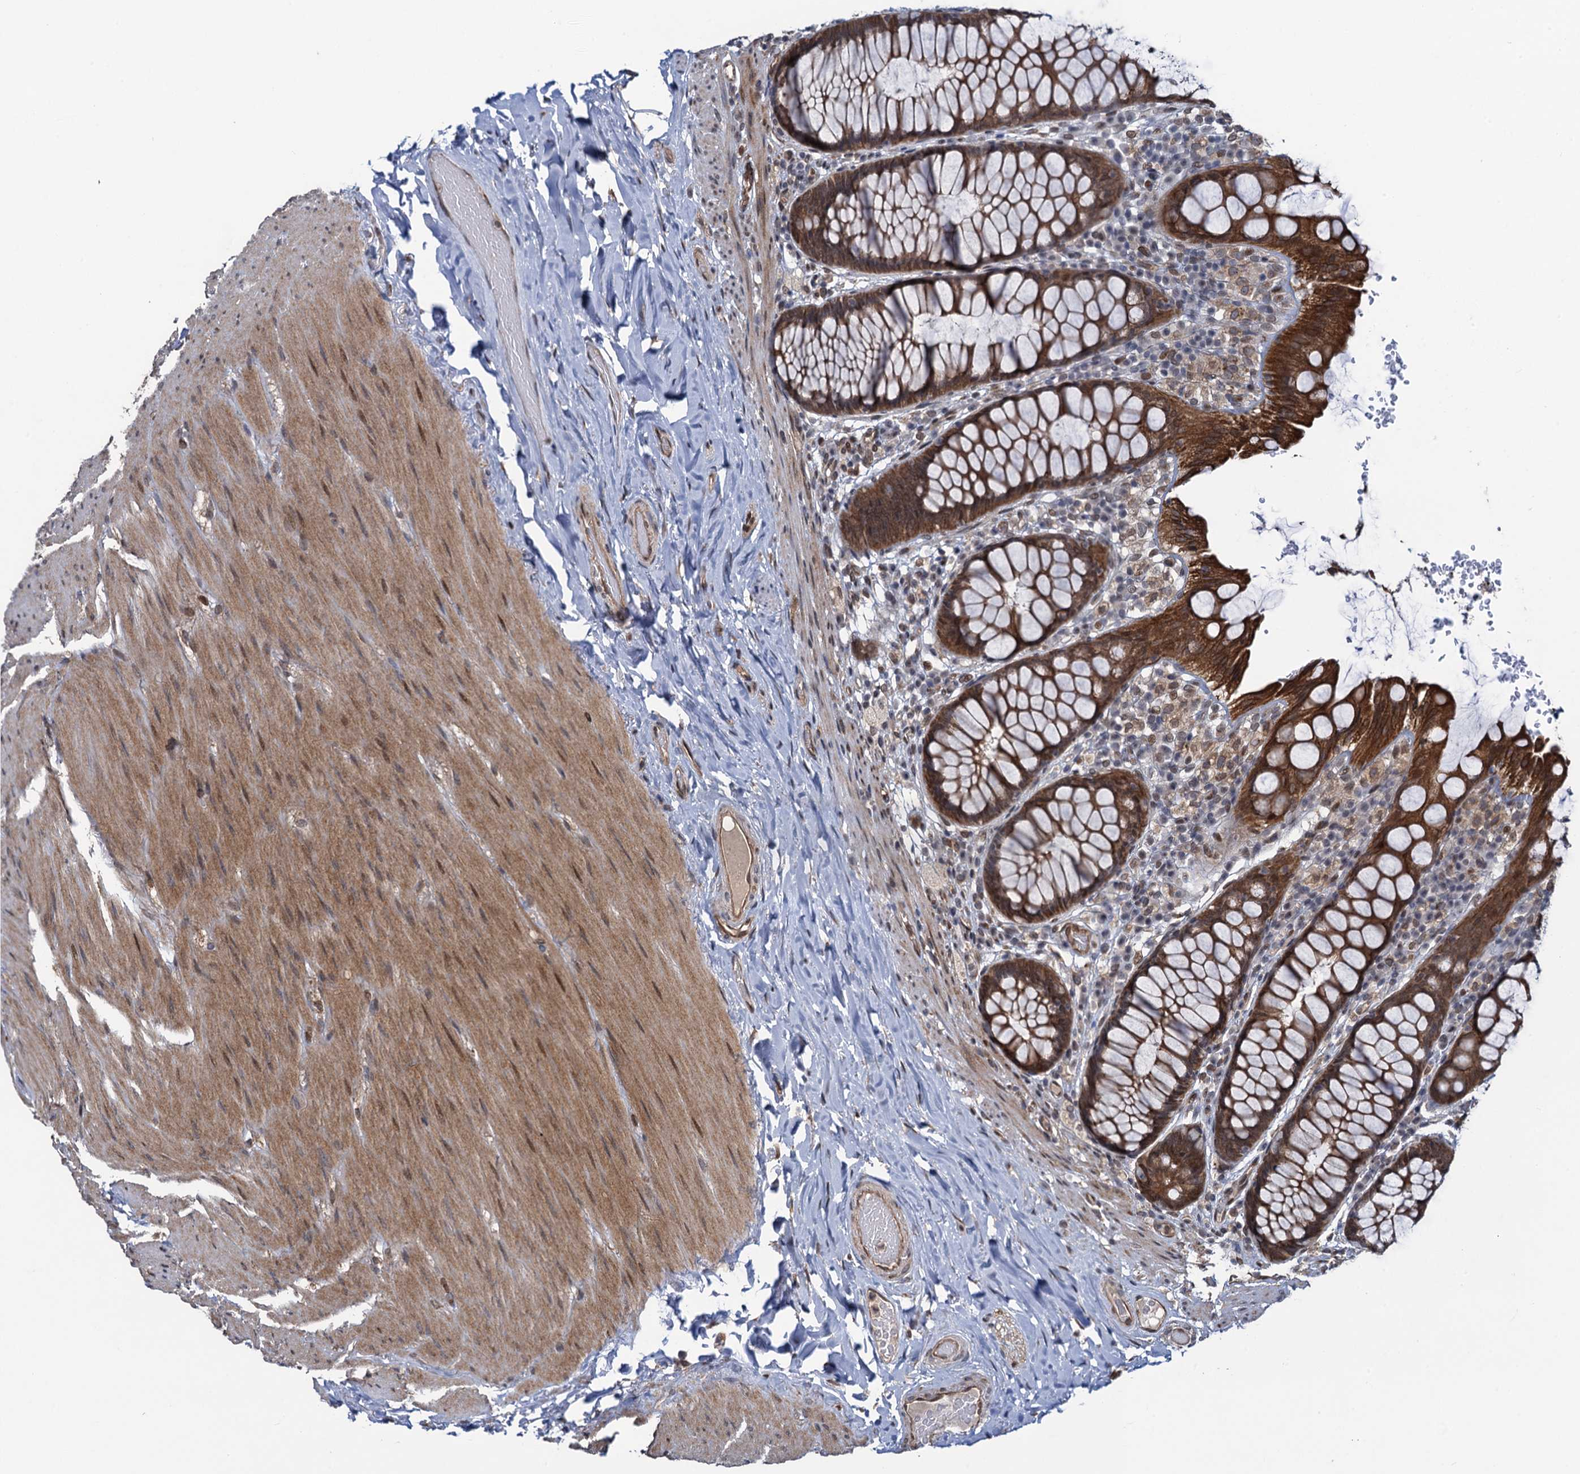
{"staining": {"intensity": "strong", "quantity": ">75%", "location": "cytoplasmic/membranous"}, "tissue": "rectum", "cell_type": "Glandular cells", "image_type": "normal", "snomed": [{"axis": "morphology", "description": "Normal tissue, NOS"}, {"axis": "topography", "description": "Rectum"}], "caption": "High-power microscopy captured an IHC photomicrograph of normal rectum, revealing strong cytoplasmic/membranous positivity in about >75% of glandular cells. Immunohistochemistry (ihc) stains the protein of interest in brown and the nuclei are stained blue.", "gene": "EVX2", "patient": {"sex": "male", "age": 83}}